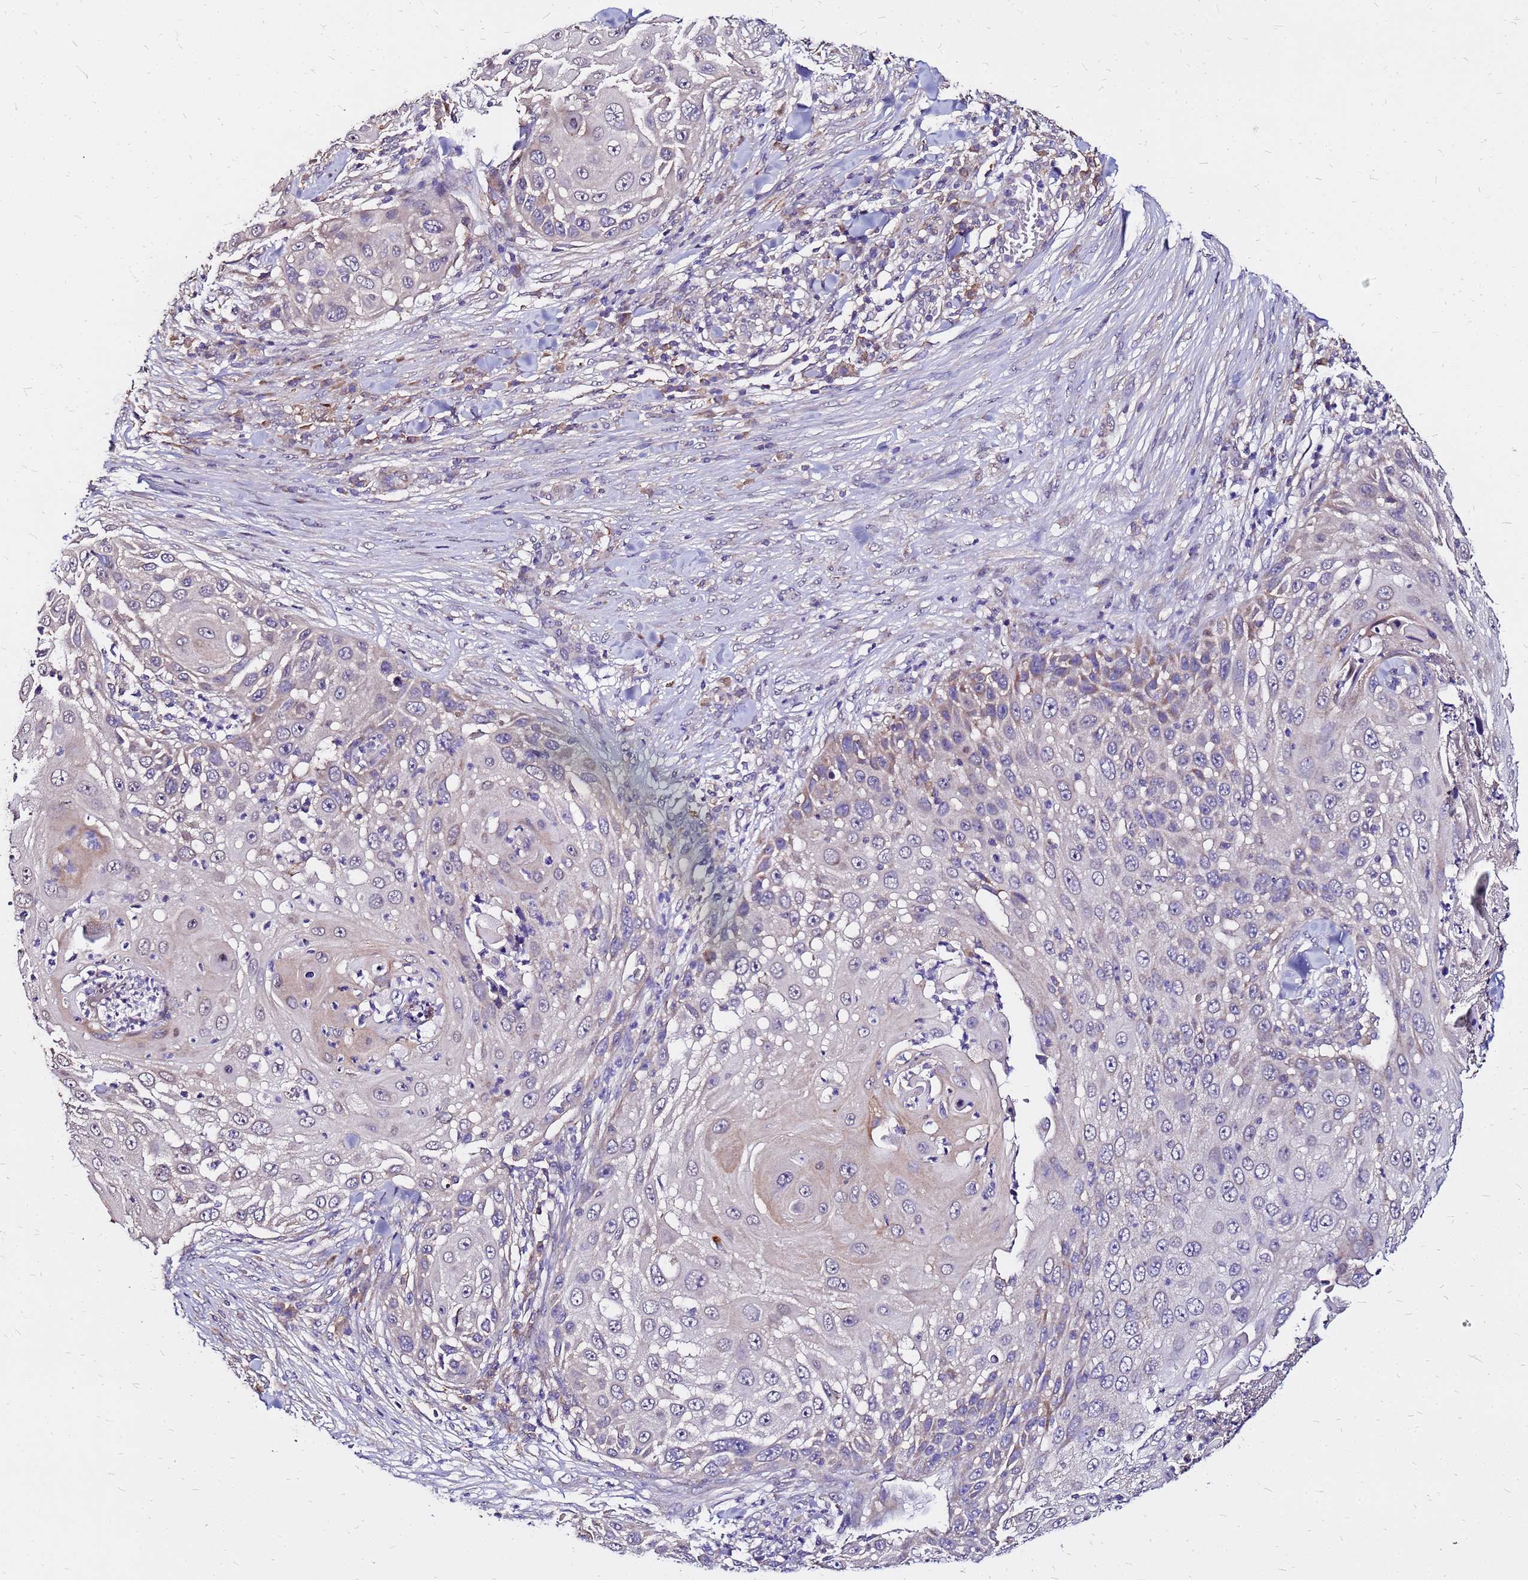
{"staining": {"intensity": "negative", "quantity": "none", "location": "none"}, "tissue": "skin cancer", "cell_type": "Tumor cells", "image_type": "cancer", "snomed": [{"axis": "morphology", "description": "Squamous cell carcinoma, NOS"}, {"axis": "topography", "description": "Skin"}], "caption": "This is a micrograph of immunohistochemistry (IHC) staining of skin cancer (squamous cell carcinoma), which shows no staining in tumor cells.", "gene": "ARHGEF5", "patient": {"sex": "female", "age": 44}}